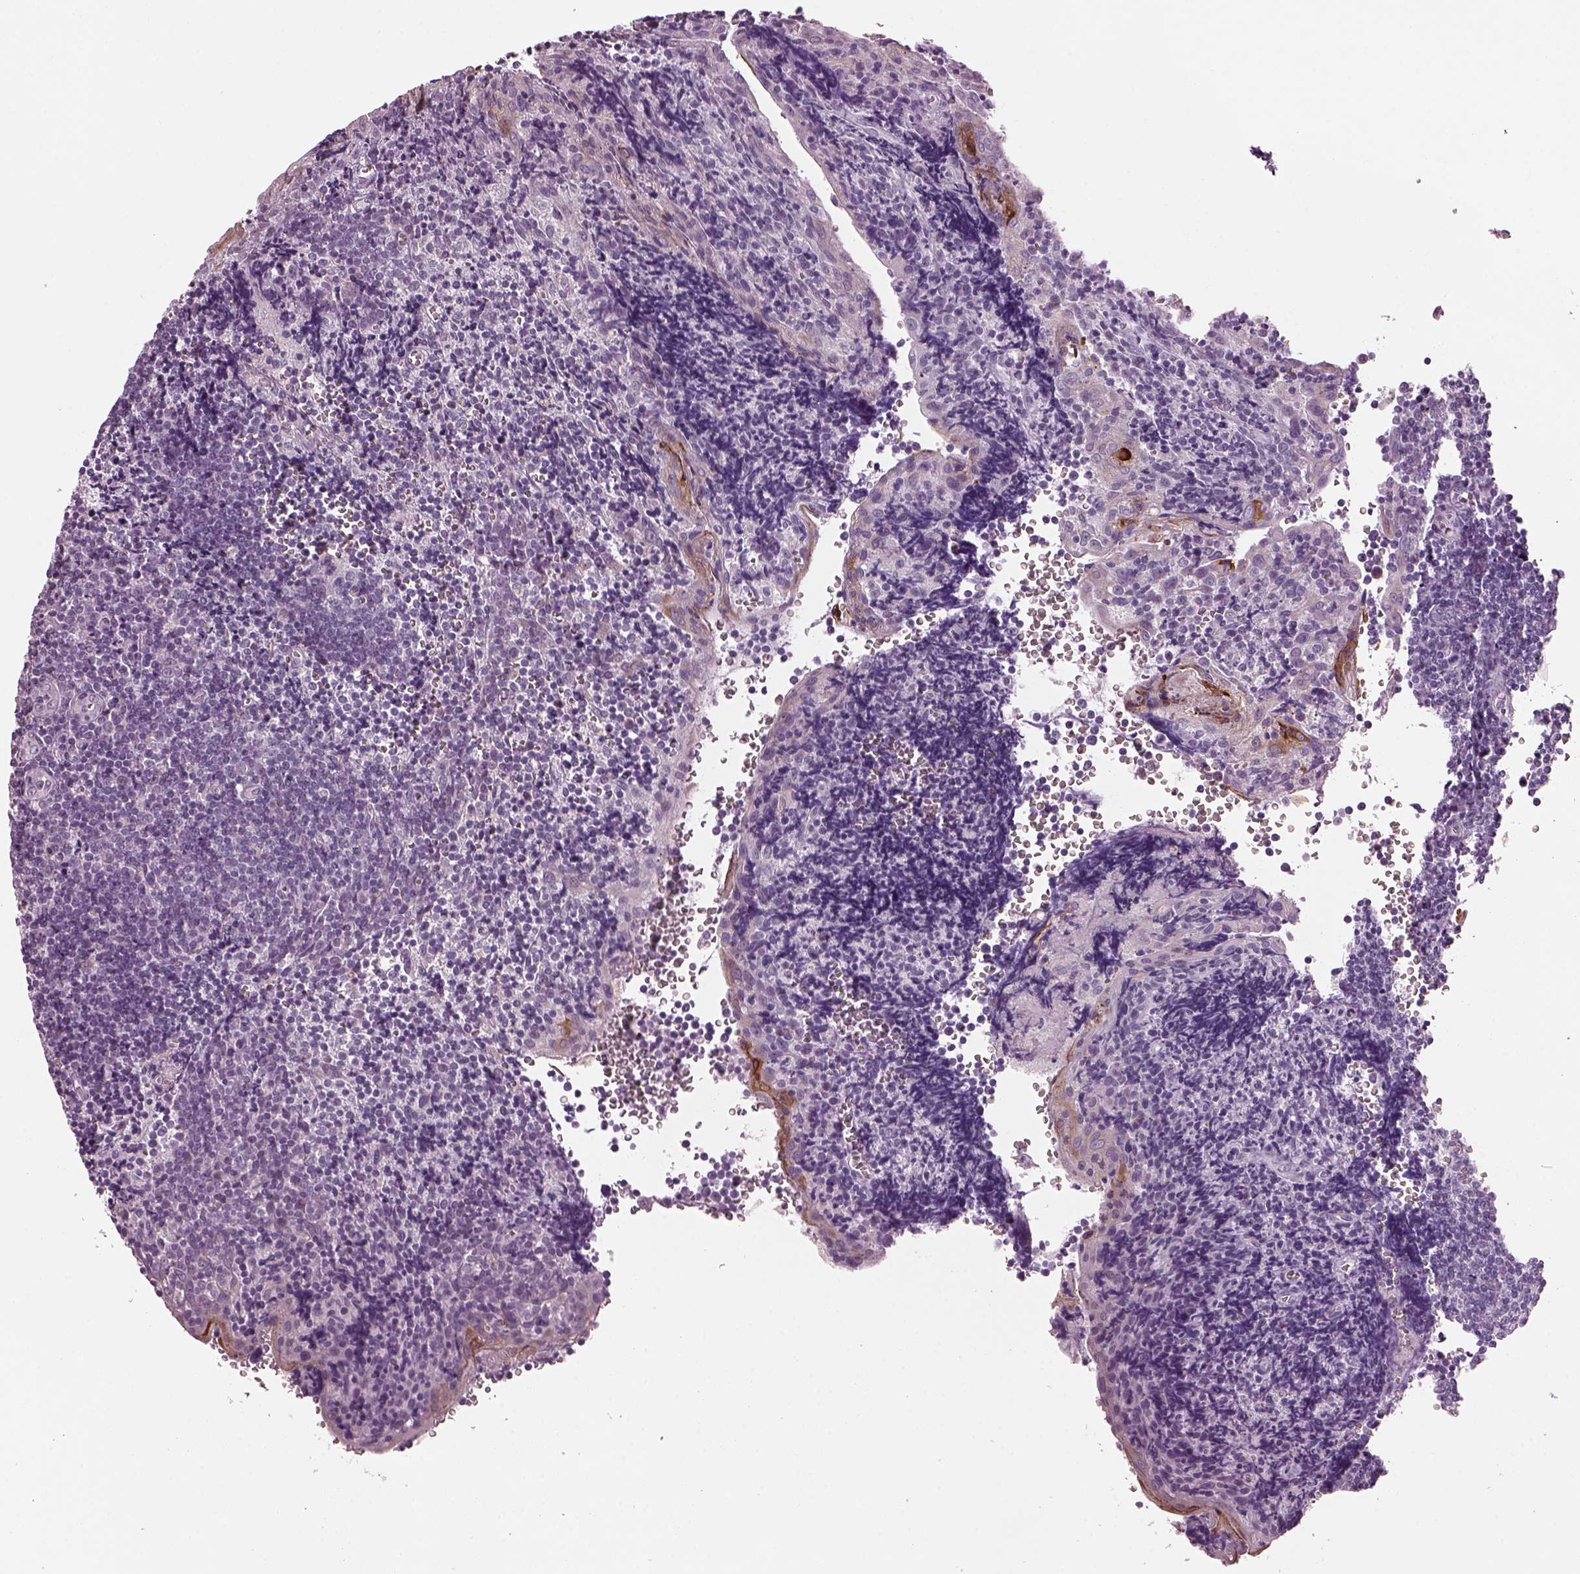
{"staining": {"intensity": "negative", "quantity": "none", "location": "none"}, "tissue": "tonsil", "cell_type": "Germinal center cells", "image_type": "normal", "snomed": [{"axis": "morphology", "description": "Normal tissue, NOS"}, {"axis": "morphology", "description": "Inflammation, NOS"}, {"axis": "topography", "description": "Tonsil"}], "caption": "Unremarkable tonsil was stained to show a protein in brown. There is no significant staining in germinal center cells.", "gene": "PRR9", "patient": {"sex": "female", "age": 31}}